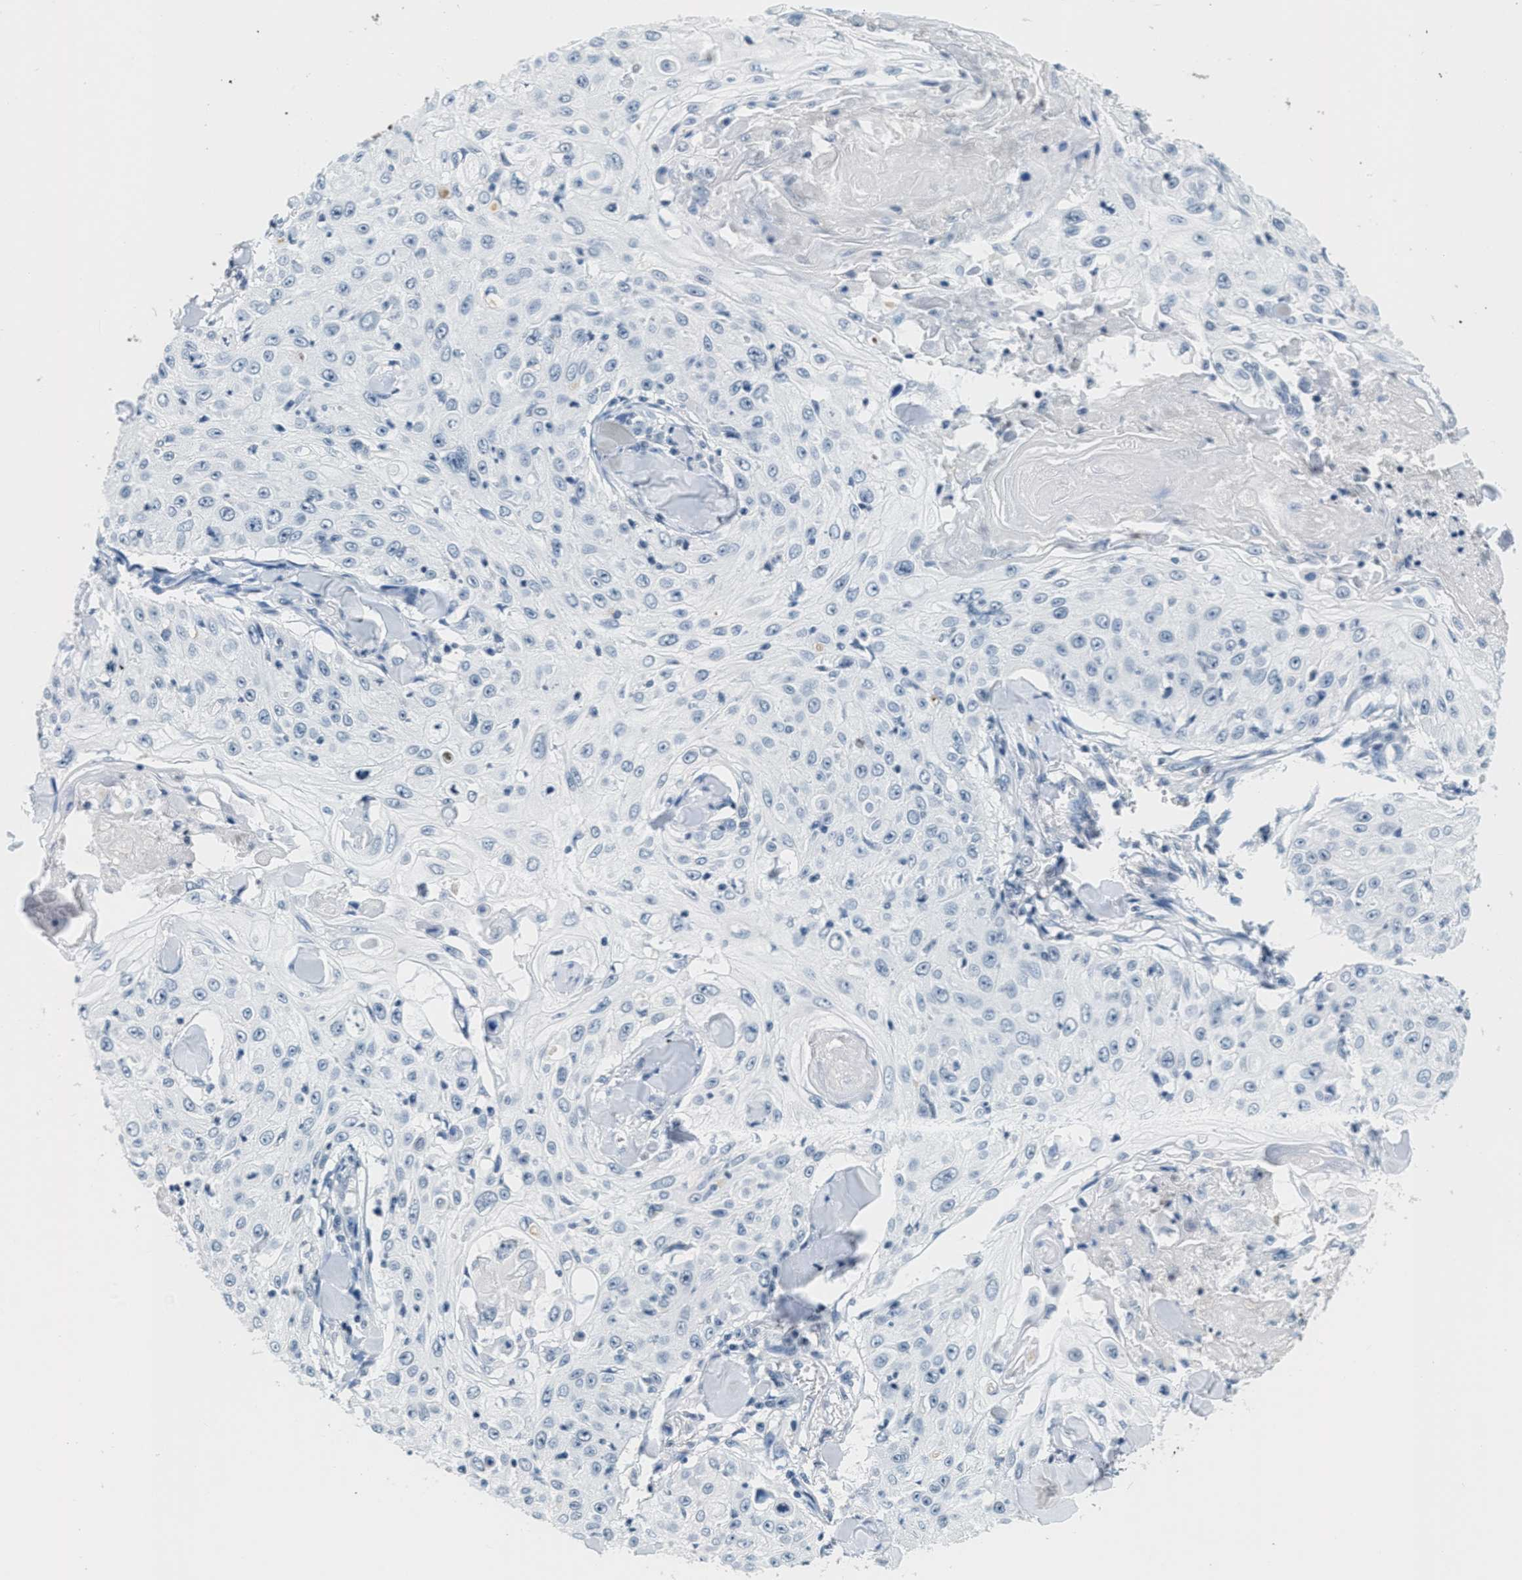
{"staining": {"intensity": "negative", "quantity": "none", "location": "none"}, "tissue": "skin cancer", "cell_type": "Tumor cells", "image_type": "cancer", "snomed": [{"axis": "morphology", "description": "Squamous cell carcinoma, NOS"}, {"axis": "topography", "description": "Skin"}], "caption": "DAB immunohistochemical staining of human skin cancer (squamous cell carcinoma) reveals no significant positivity in tumor cells.", "gene": "CA4", "patient": {"sex": "male", "age": 86}}